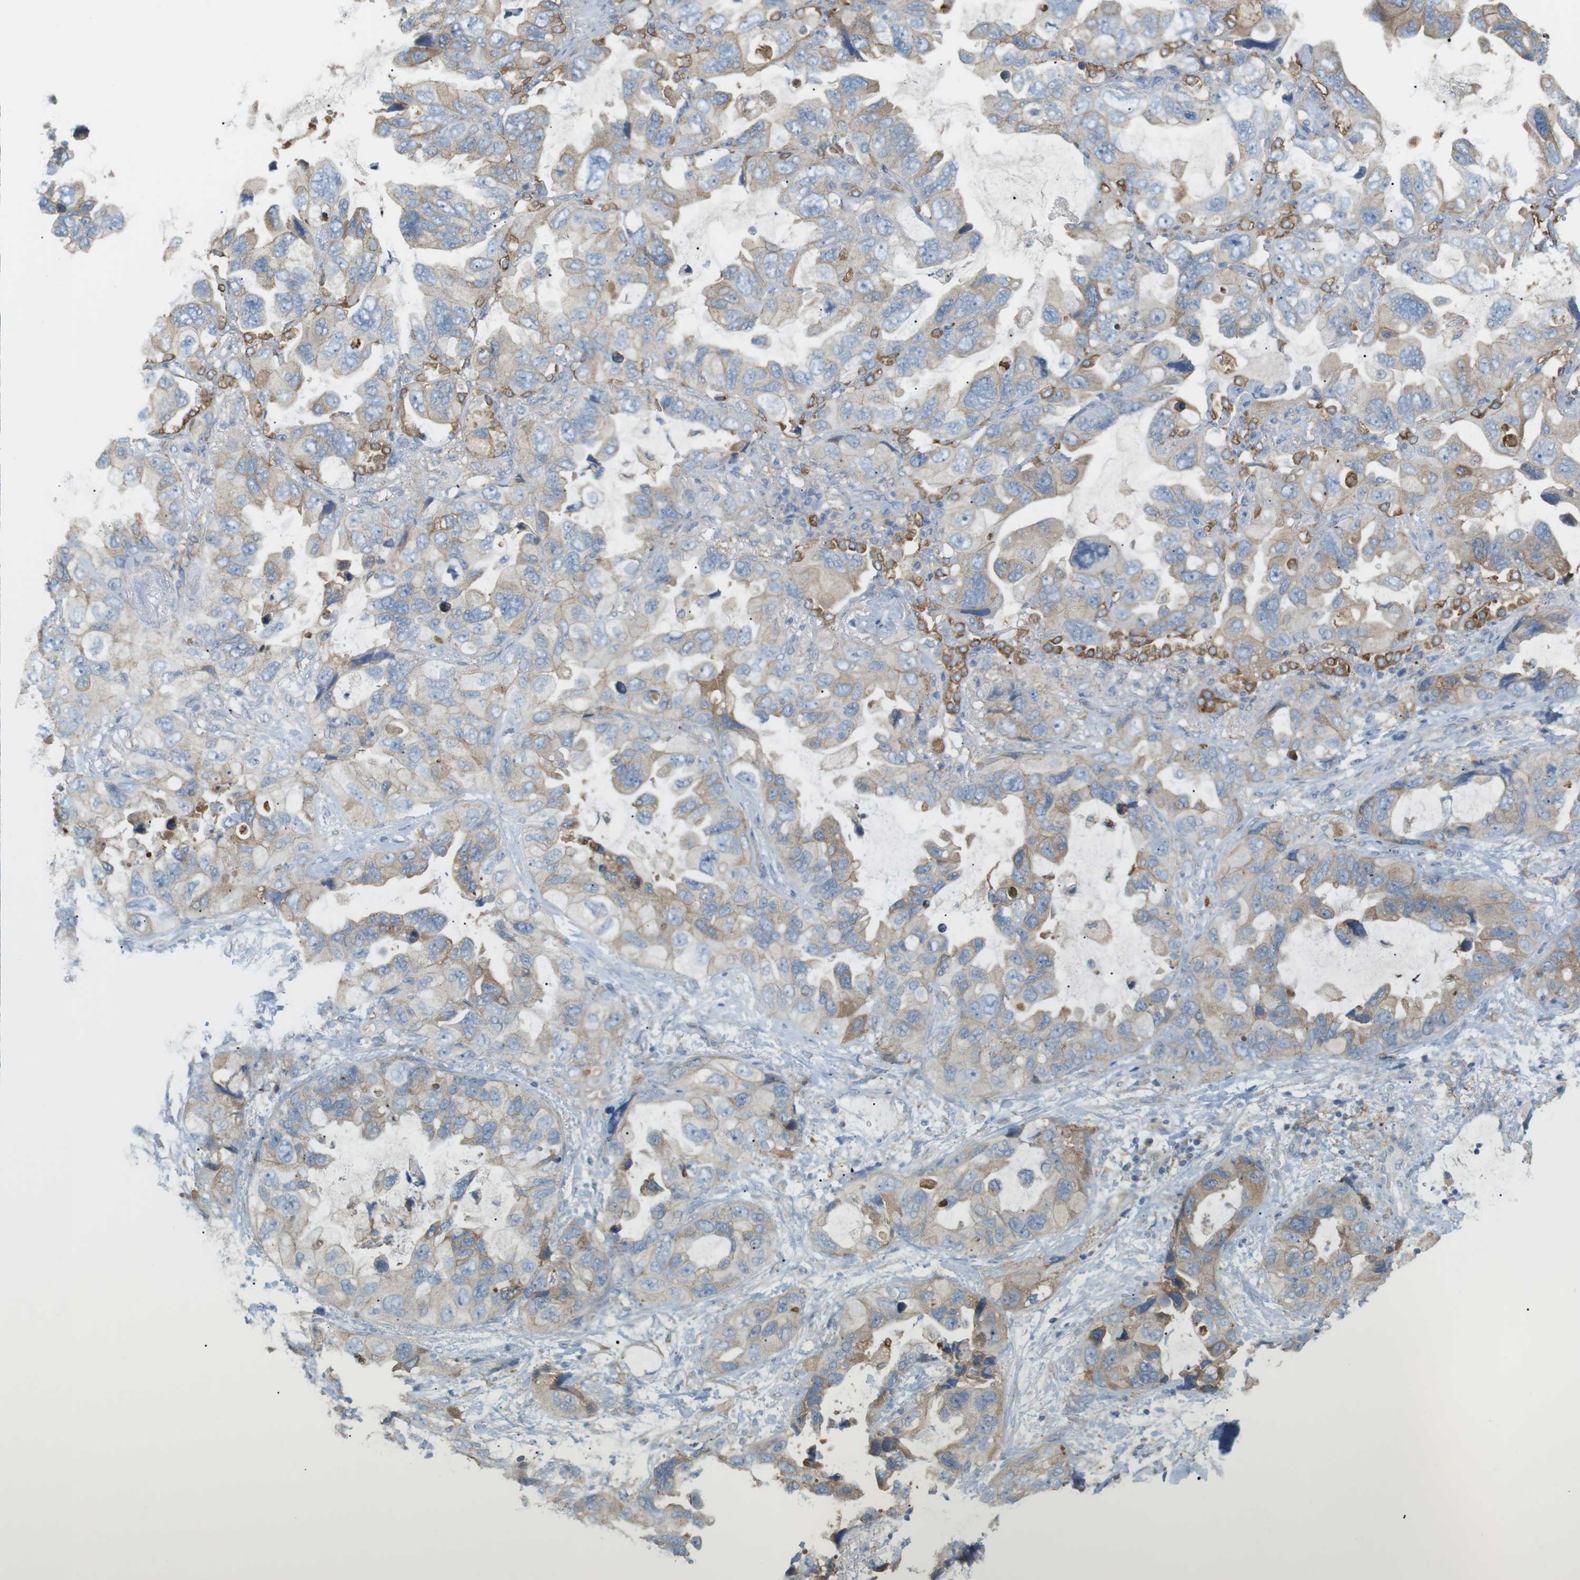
{"staining": {"intensity": "weak", "quantity": "25%-75%", "location": "cytoplasmic/membranous"}, "tissue": "lung cancer", "cell_type": "Tumor cells", "image_type": "cancer", "snomed": [{"axis": "morphology", "description": "Squamous cell carcinoma, NOS"}, {"axis": "topography", "description": "Lung"}], "caption": "An IHC histopathology image of neoplastic tissue is shown. Protein staining in brown labels weak cytoplasmic/membranous positivity in lung cancer (squamous cell carcinoma) within tumor cells. (DAB (3,3'-diaminobenzidine) IHC with brightfield microscopy, high magnification).", "gene": "PEPD", "patient": {"sex": "female", "age": 73}}